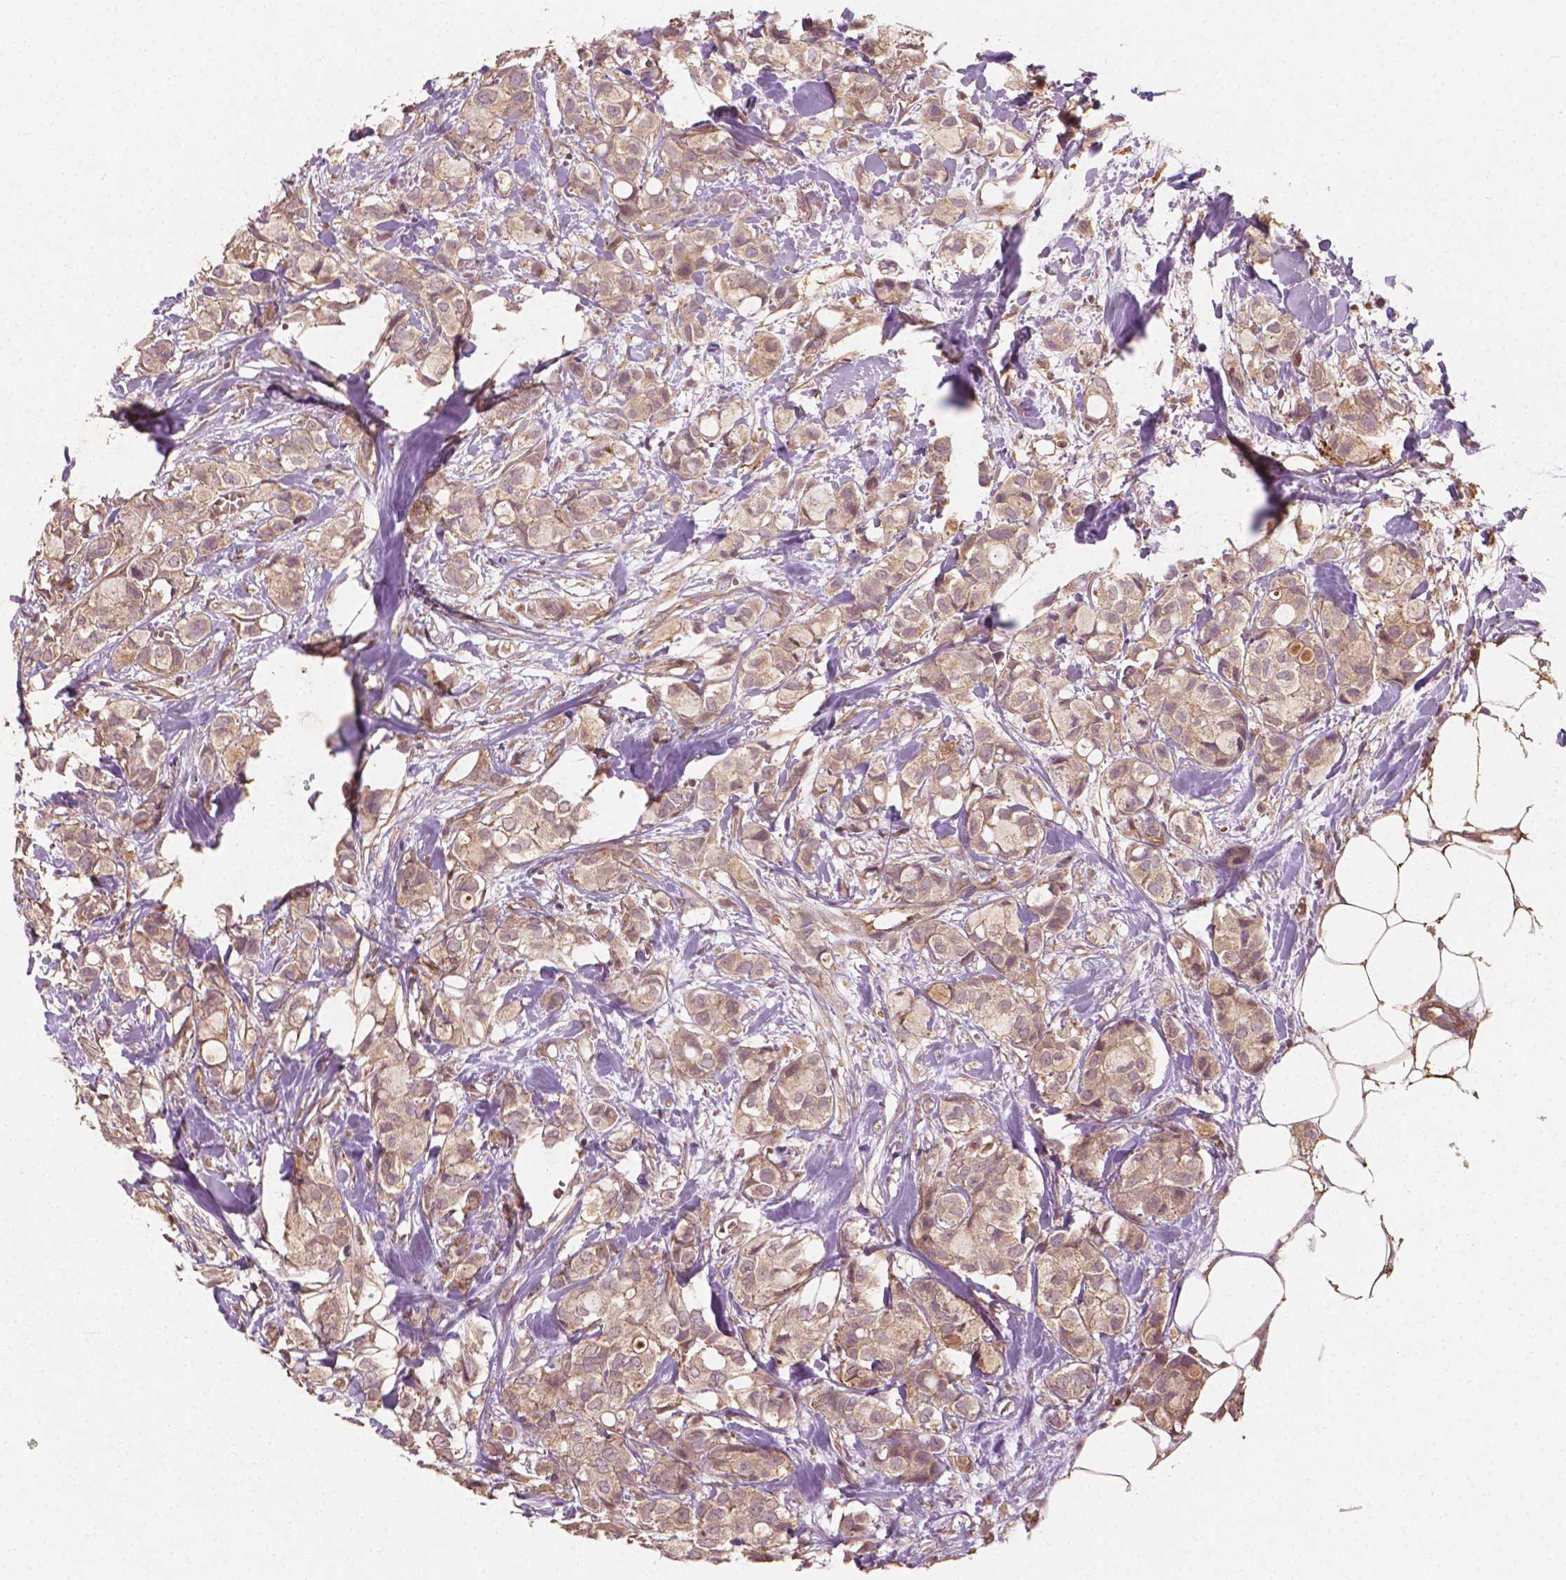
{"staining": {"intensity": "weak", "quantity": ">75%", "location": "cytoplasmic/membranous"}, "tissue": "breast cancer", "cell_type": "Tumor cells", "image_type": "cancer", "snomed": [{"axis": "morphology", "description": "Duct carcinoma"}, {"axis": "topography", "description": "Breast"}], "caption": "Breast cancer (infiltrating ductal carcinoma) stained with IHC shows weak cytoplasmic/membranous positivity in approximately >75% of tumor cells. The staining is performed using DAB brown chromogen to label protein expression. The nuclei are counter-stained blue using hematoxylin.", "gene": "CYFIP2", "patient": {"sex": "female", "age": 85}}